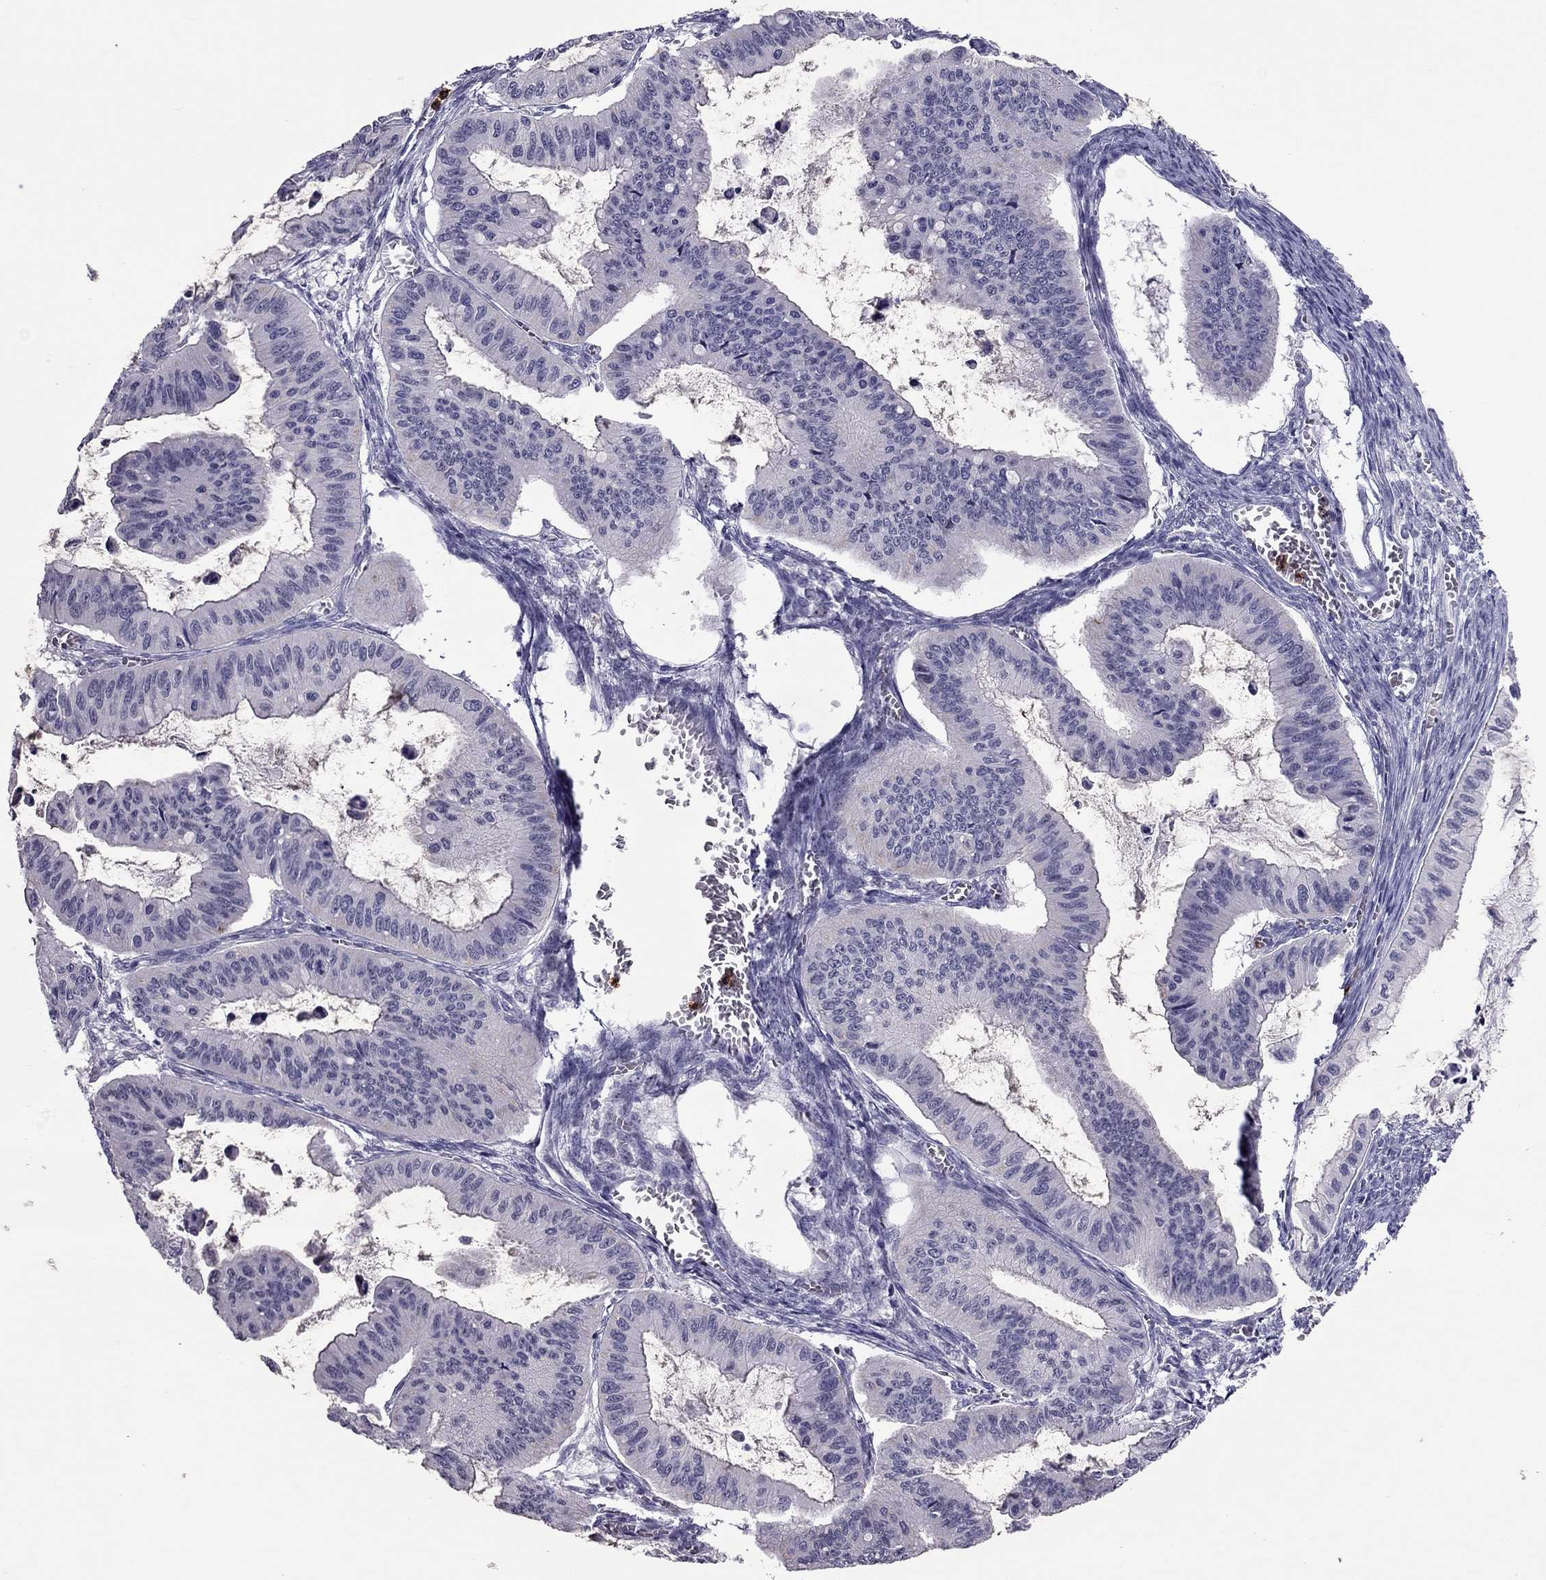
{"staining": {"intensity": "negative", "quantity": "none", "location": "none"}, "tissue": "ovarian cancer", "cell_type": "Tumor cells", "image_type": "cancer", "snomed": [{"axis": "morphology", "description": "Cystadenocarcinoma, mucinous, NOS"}, {"axis": "topography", "description": "Ovary"}], "caption": "A photomicrograph of human ovarian cancer (mucinous cystadenocarcinoma) is negative for staining in tumor cells.", "gene": "CCL27", "patient": {"sex": "female", "age": 72}}